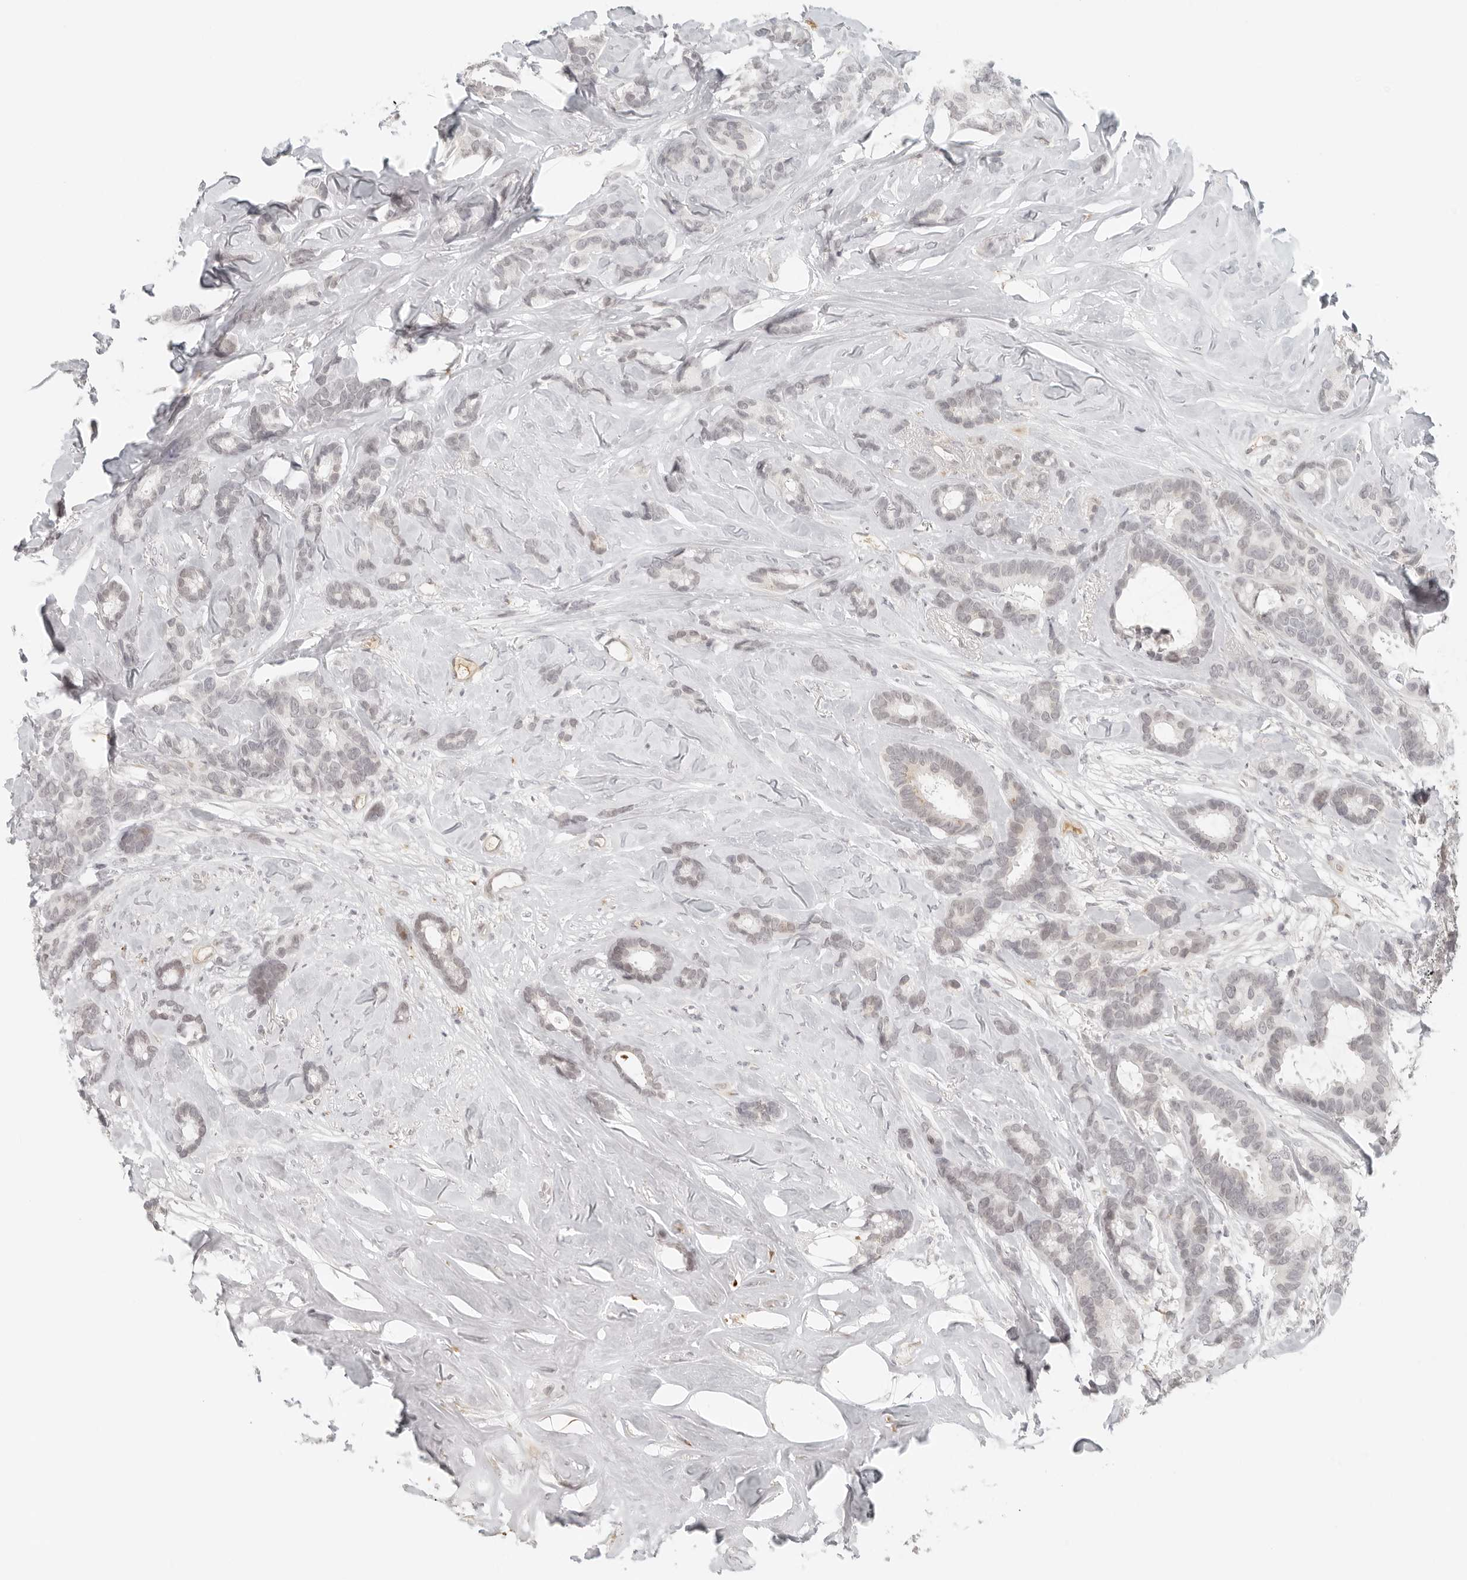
{"staining": {"intensity": "negative", "quantity": "none", "location": "none"}, "tissue": "breast cancer", "cell_type": "Tumor cells", "image_type": "cancer", "snomed": [{"axis": "morphology", "description": "Duct carcinoma"}, {"axis": "topography", "description": "Breast"}], "caption": "High magnification brightfield microscopy of breast invasive ductal carcinoma stained with DAB (3,3'-diaminobenzidine) (brown) and counterstained with hematoxylin (blue): tumor cells show no significant expression.", "gene": "ZNF678", "patient": {"sex": "female", "age": 87}}